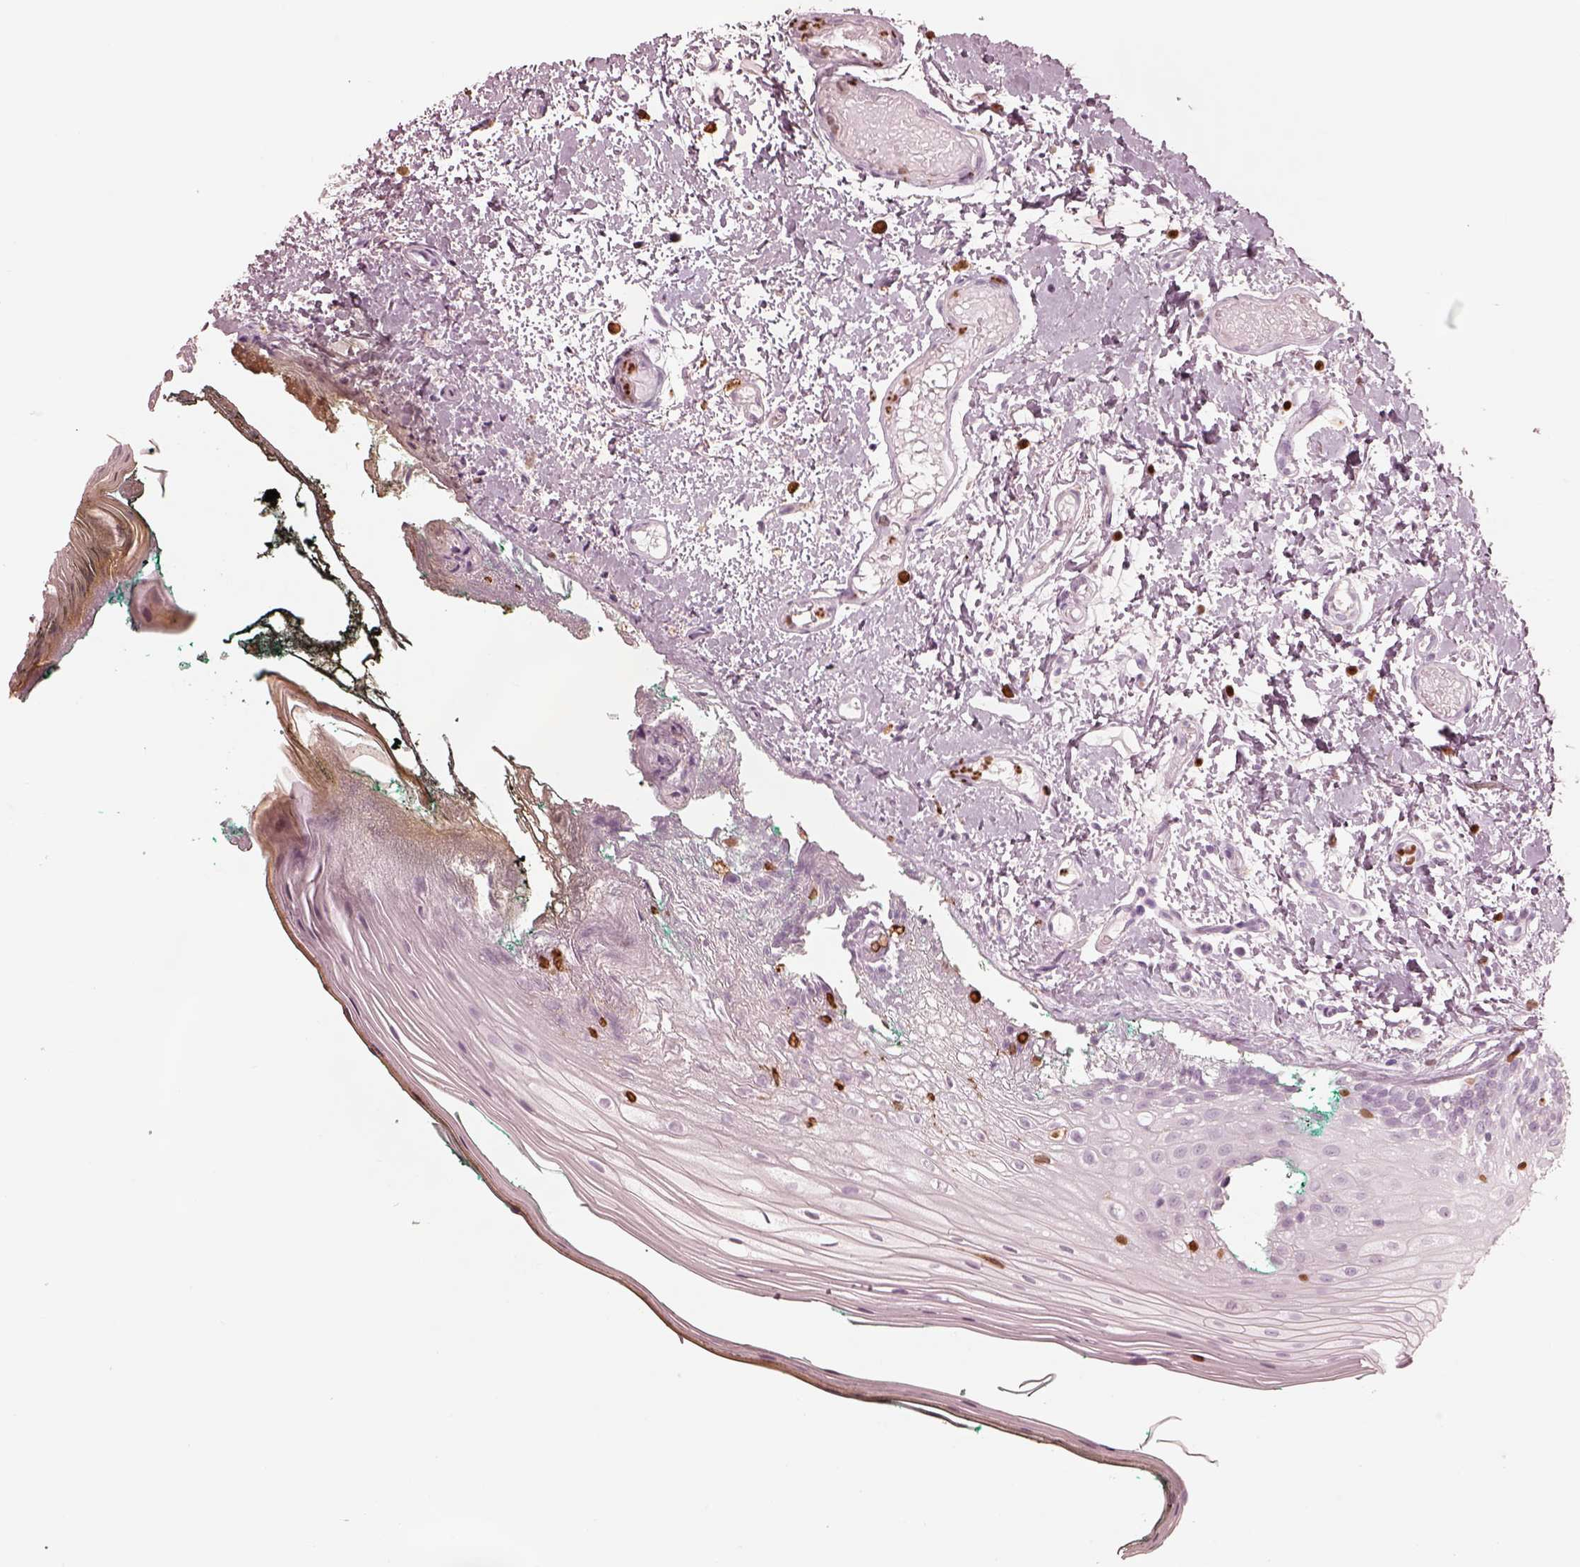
{"staining": {"intensity": "negative", "quantity": "none", "location": "none"}, "tissue": "oral mucosa", "cell_type": "Squamous epithelial cells", "image_type": "normal", "snomed": [{"axis": "morphology", "description": "Normal tissue, NOS"}, {"axis": "topography", "description": "Oral tissue"}], "caption": "This image is of normal oral mucosa stained with IHC to label a protein in brown with the nuclei are counter-stained blue. There is no positivity in squamous epithelial cells. (DAB (3,3'-diaminobenzidine) IHC visualized using brightfield microscopy, high magnification).", "gene": "ALOX5", "patient": {"sex": "female", "age": 83}}